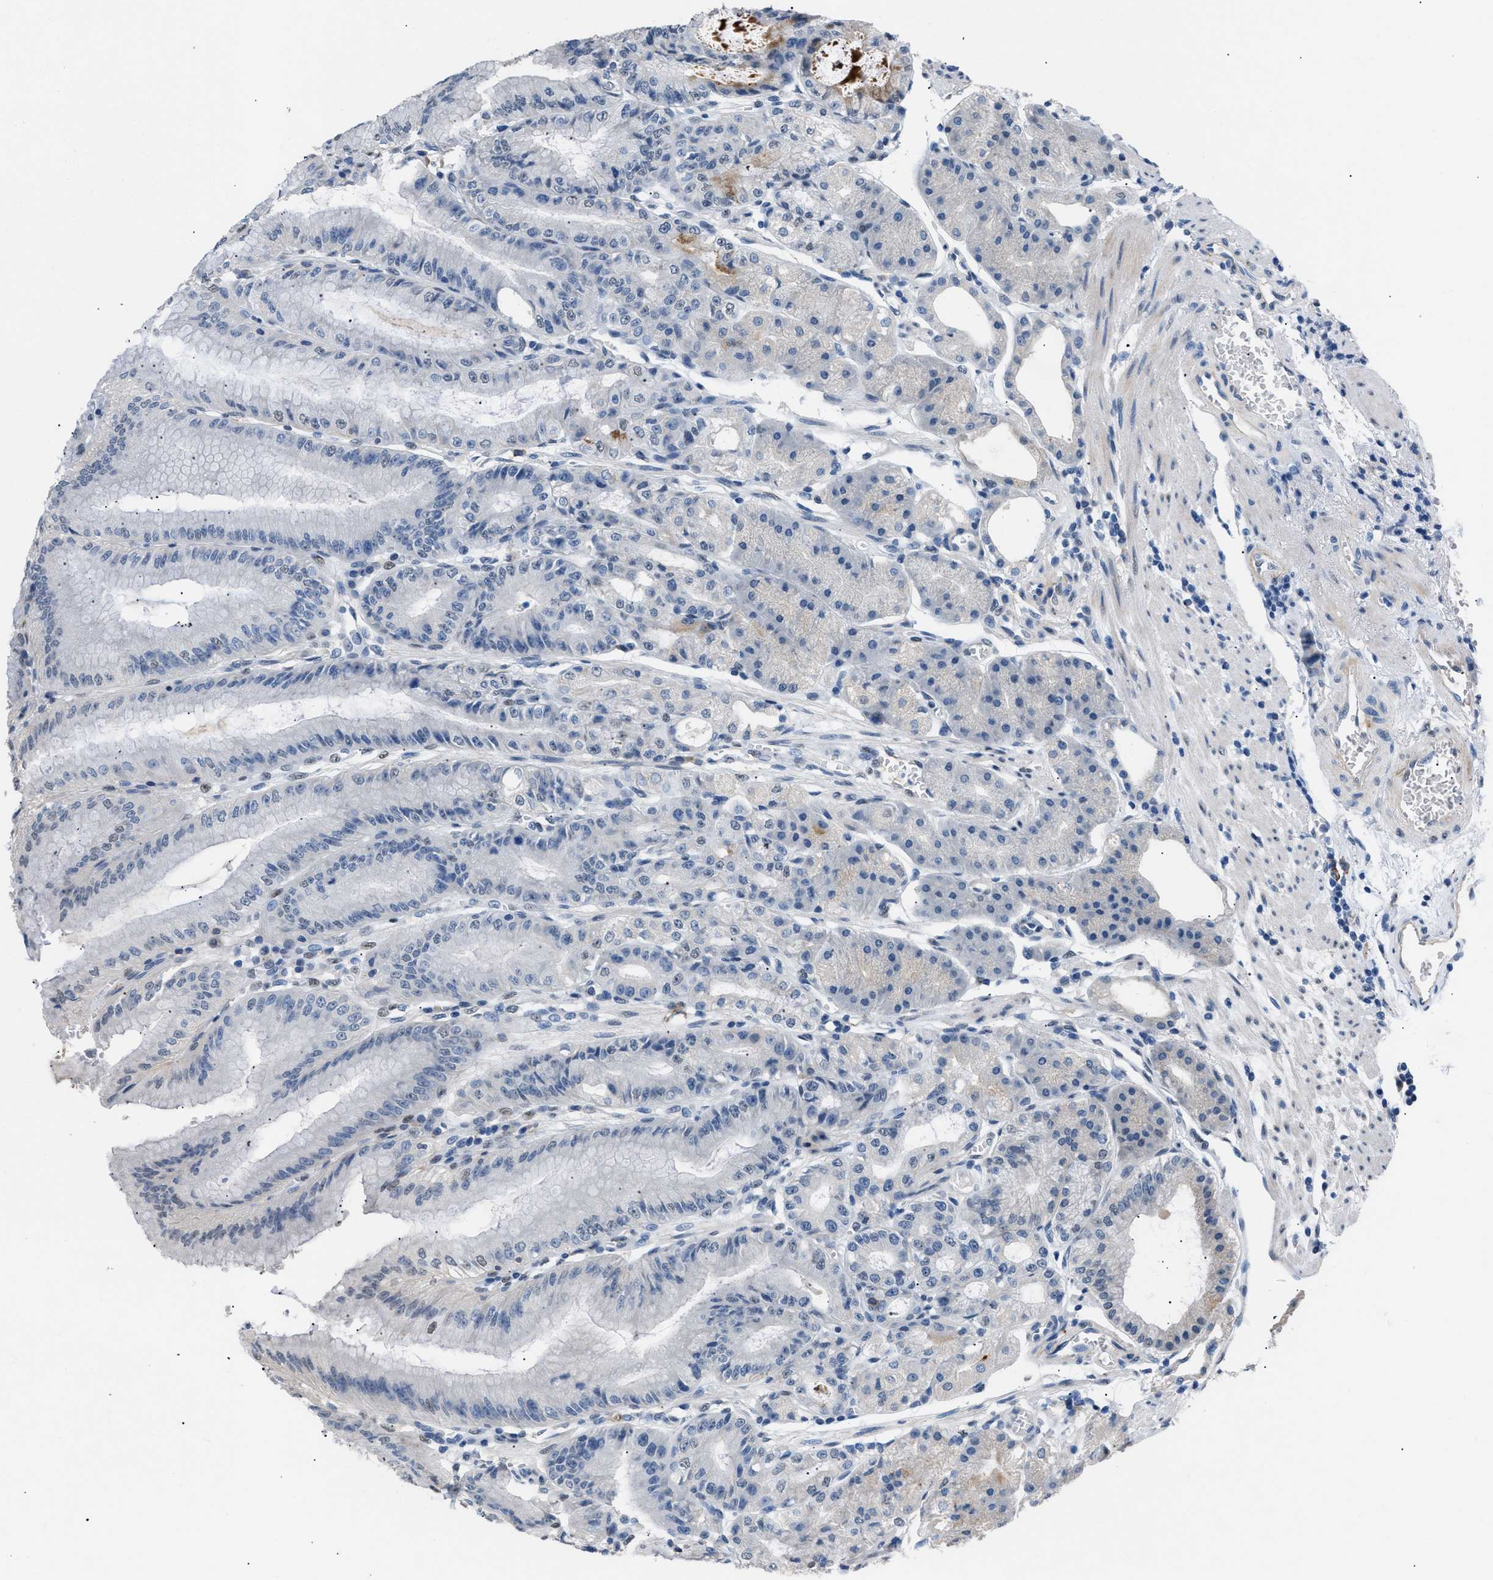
{"staining": {"intensity": "weak", "quantity": "<25%", "location": "nuclear"}, "tissue": "stomach", "cell_type": "Glandular cells", "image_type": "normal", "snomed": [{"axis": "morphology", "description": "Normal tissue, NOS"}, {"axis": "topography", "description": "Stomach, lower"}], "caption": "Immunohistochemical staining of unremarkable human stomach demonstrates no significant expression in glandular cells. The staining was performed using DAB to visualize the protein expression in brown, while the nuclei were stained in blue with hematoxylin (Magnification: 20x).", "gene": "KCNC3", "patient": {"sex": "male", "age": 71}}